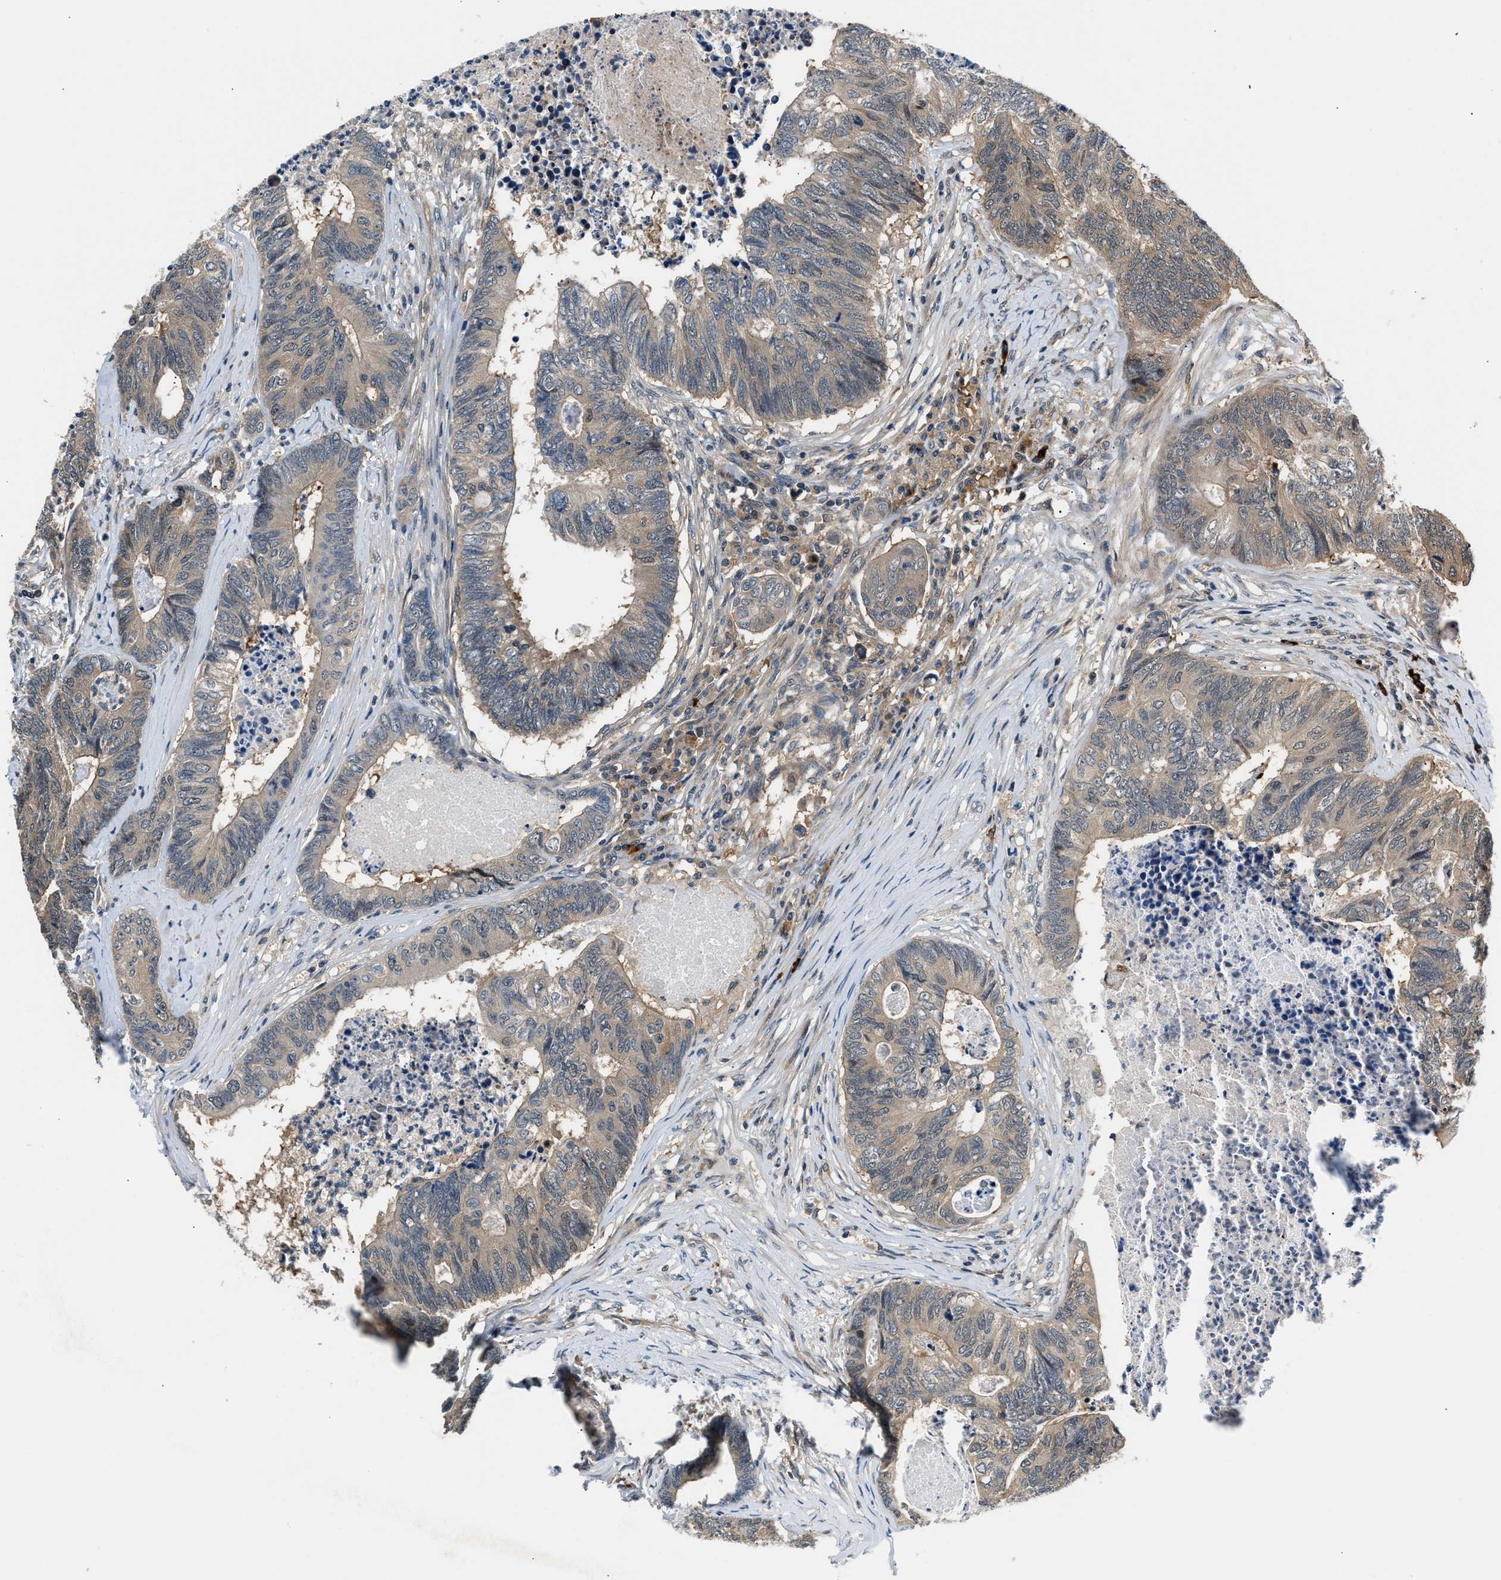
{"staining": {"intensity": "weak", "quantity": "<25%", "location": "cytoplasmic/membranous"}, "tissue": "colorectal cancer", "cell_type": "Tumor cells", "image_type": "cancer", "snomed": [{"axis": "morphology", "description": "Adenocarcinoma, NOS"}, {"axis": "topography", "description": "Colon"}], "caption": "Immunohistochemical staining of colorectal cancer reveals no significant expression in tumor cells. Nuclei are stained in blue.", "gene": "TUT7", "patient": {"sex": "female", "age": 67}}